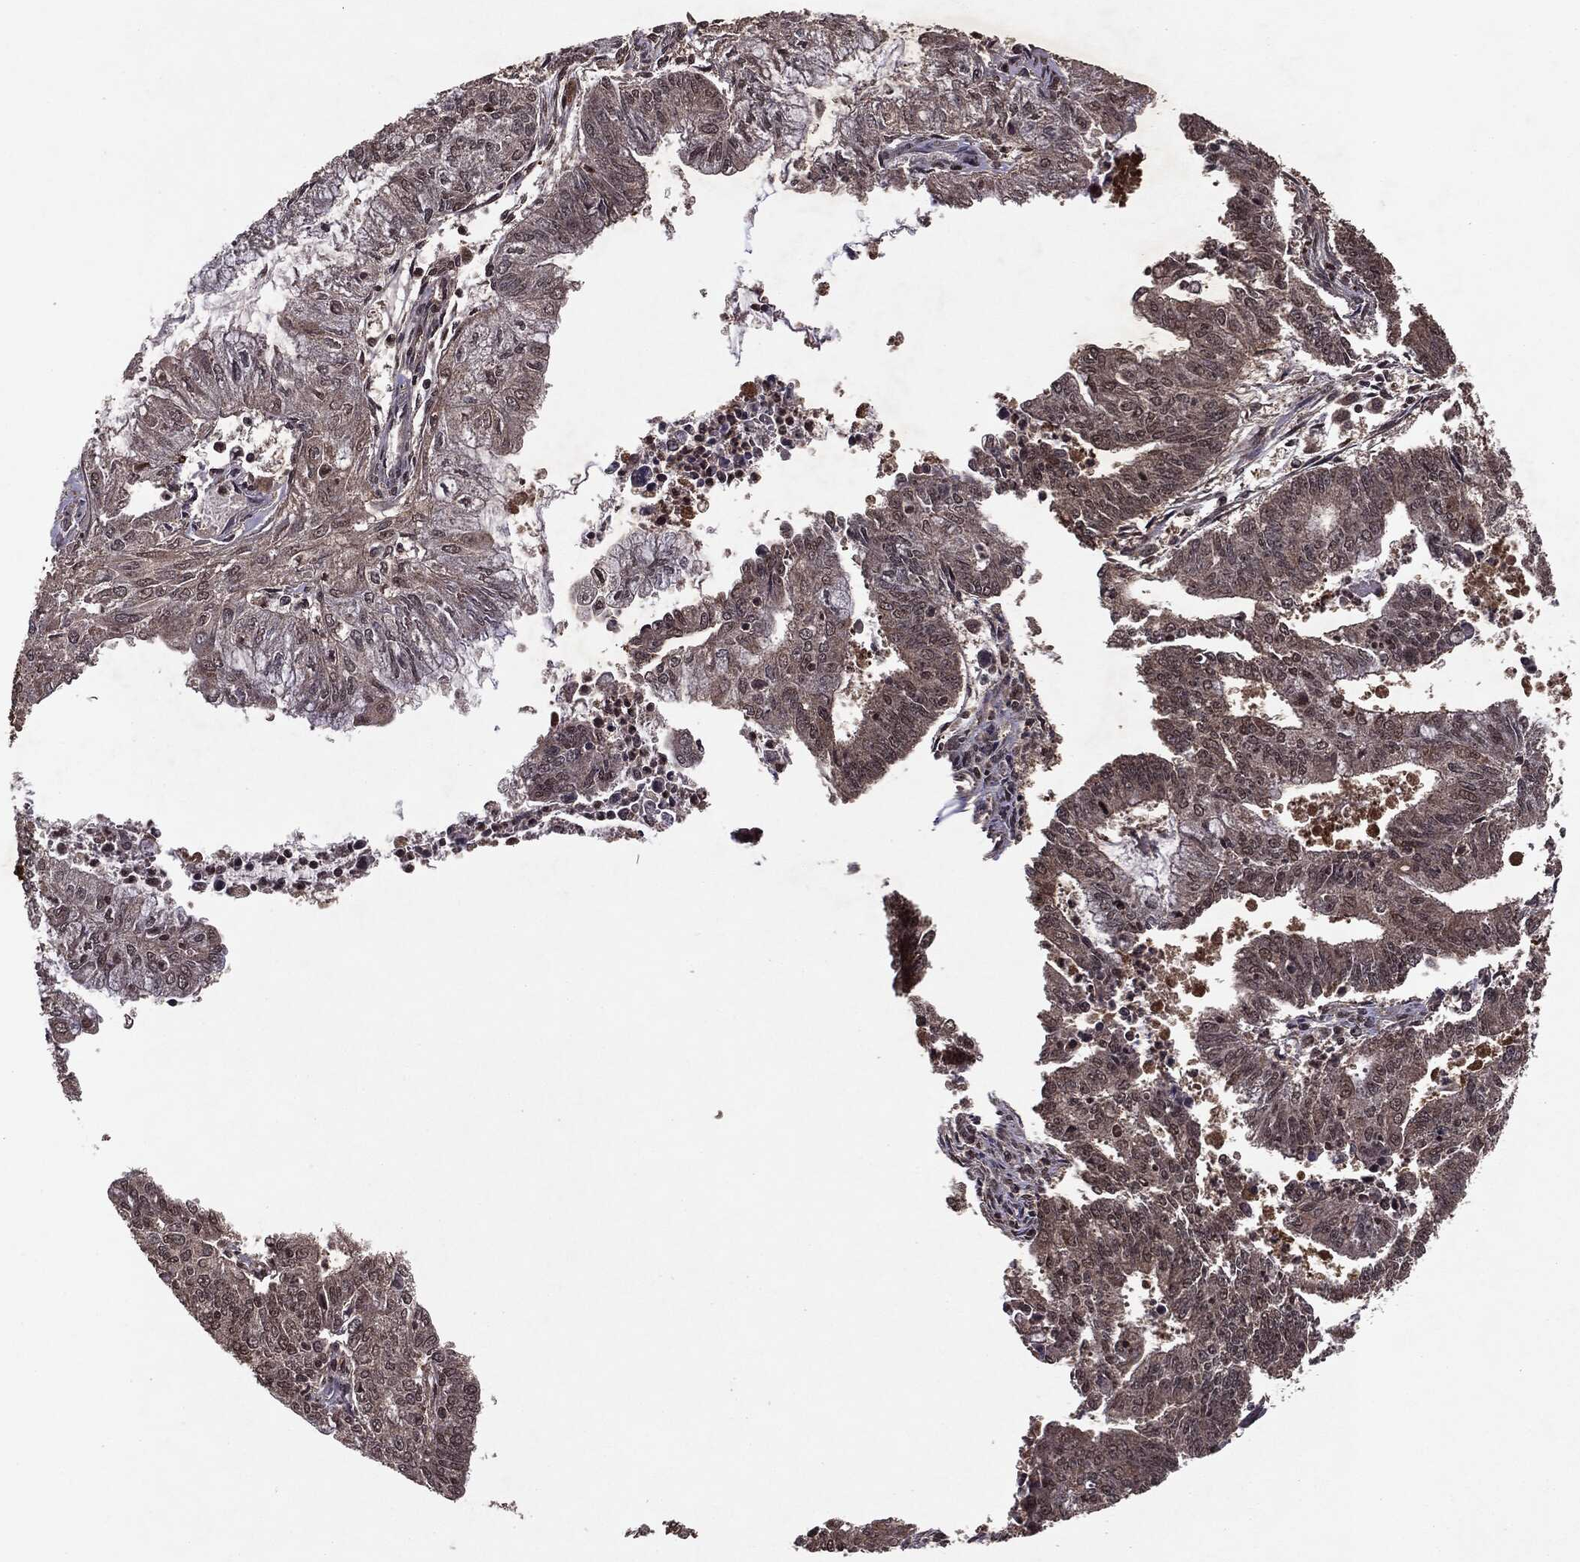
{"staining": {"intensity": "negative", "quantity": "none", "location": "none"}, "tissue": "endometrial cancer", "cell_type": "Tumor cells", "image_type": "cancer", "snomed": [{"axis": "morphology", "description": "Adenocarcinoma, NOS"}, {"axis": "topography", "description": "Endometrium"}], "caption": "Human endometrial cancer (adenocarcinoma) stained for a protein using immunohistochemistry (IHC) demonstrates no positivity in tumor cells.", "gene": "PEBP1", "patient": {"sex": "female", "age": 61}}